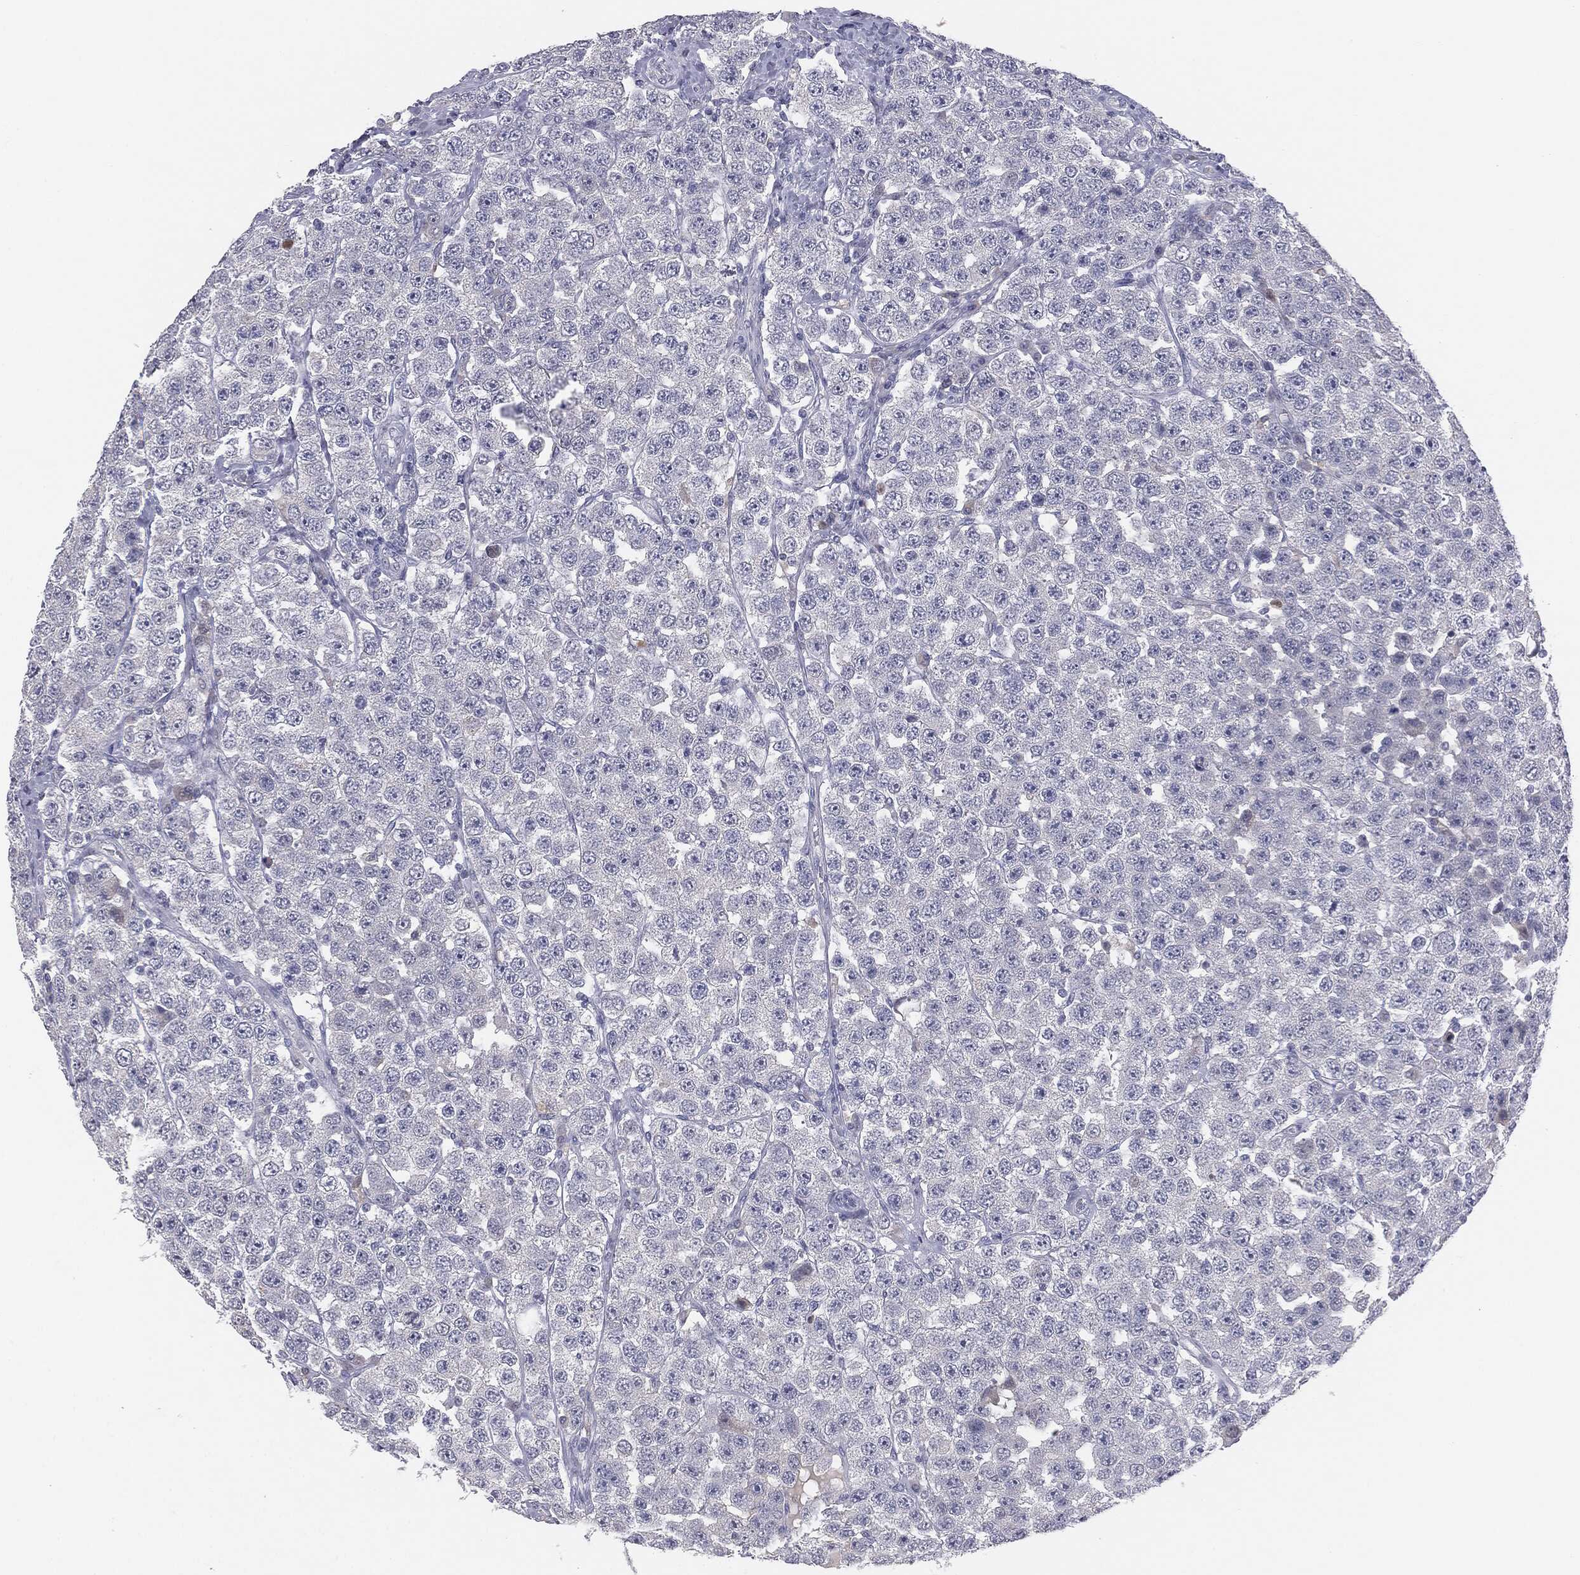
{"staining": {"intensity": "negative", "quantity": "none", "location": "none"}, "tissue": "testis cancer", "cell_type": "Tumor cells", "image_type": "cancer", "snomed": [{"axis": "morphology", "description": "Seminoma, NOS"}, {"axis": "topography", "description": "Testis"}], "caption": "An image of seminoma (testis) stained for a protein demonstrates no brown staining in tumor cells.", "gene": "MUC1", "patient": {"sex": "male", "age": 28}}